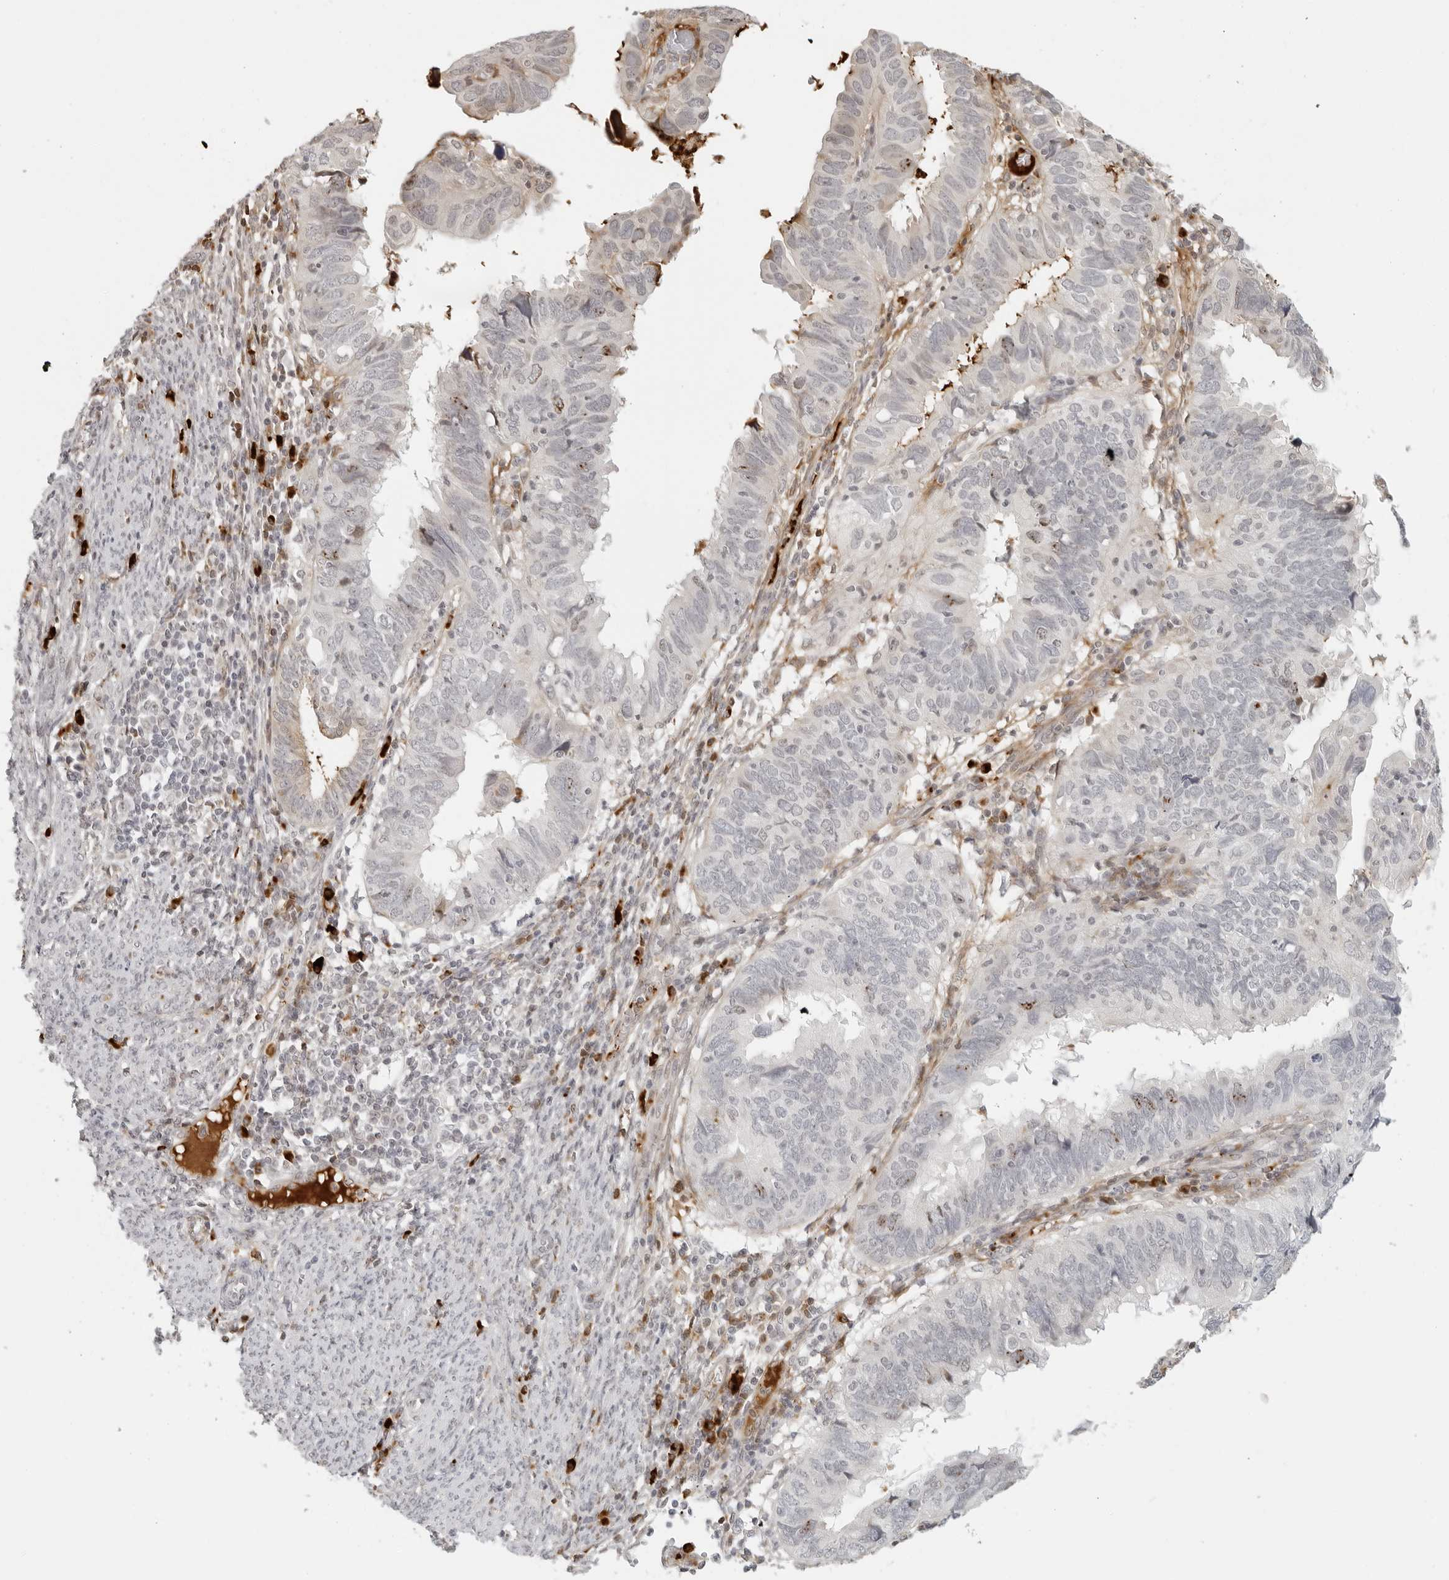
{"staining": {"intensity": "moderate", "quantity": "<25%", "location": "nuclear"}, "tissue": "endometrial cancer", "cell_type": "Tumor cells", "image_type": "cancer", "snomed": [{"axis": "morphology", "description": "Adenocarcinoma, NOS"}, {"axis": "topography", "description": "Uterus"}], "caption": "Approximately <25% of tumor cells in endometrial adenocarcinoma demonstrate moderate nuclear protein expression as visualized by brown immunohistochemical staining.", "gene": "ZNF678", "patient": {"sex": "female", "age": 77}}